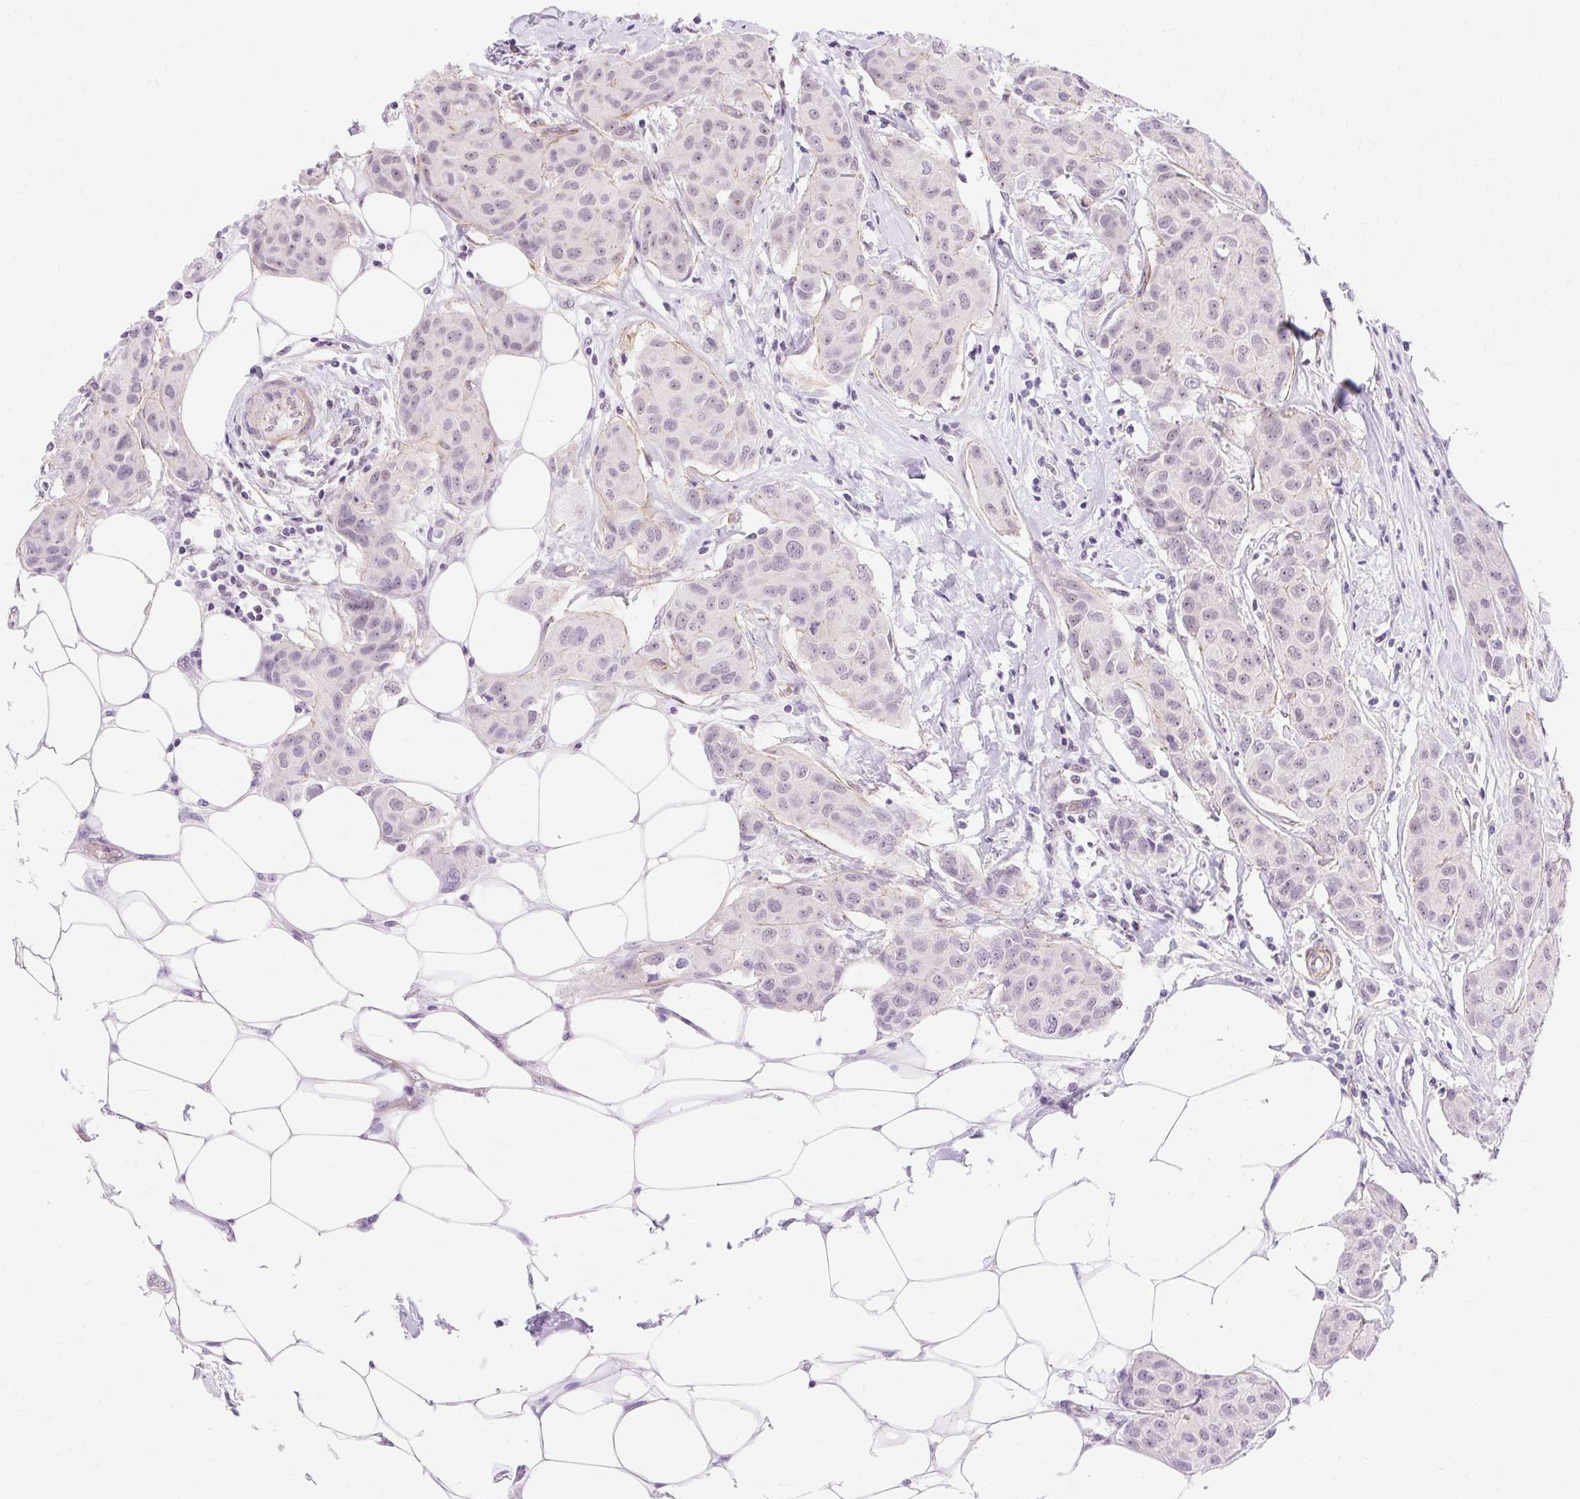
{"staining": {"intensity": "weak", "quantity": "<25%", "location": "nuclear"}, "tissue": "breast cancer", "cell_type": "Tumor cells", "image_type": "cancer", "snomed": [{"axis": "morphology", "description": "Duct carcinoma"}, {"axis": "topography", "description": "Breast"}, {"axis": "topography", "description": "Lymph node"}], "caption": "Immunohistochemistry of invasive ductal carcinoma (breast) displays no positivity in tumor cells.", "gene": "OBP2A", "patient": {"sex": "female", "age": 80}}